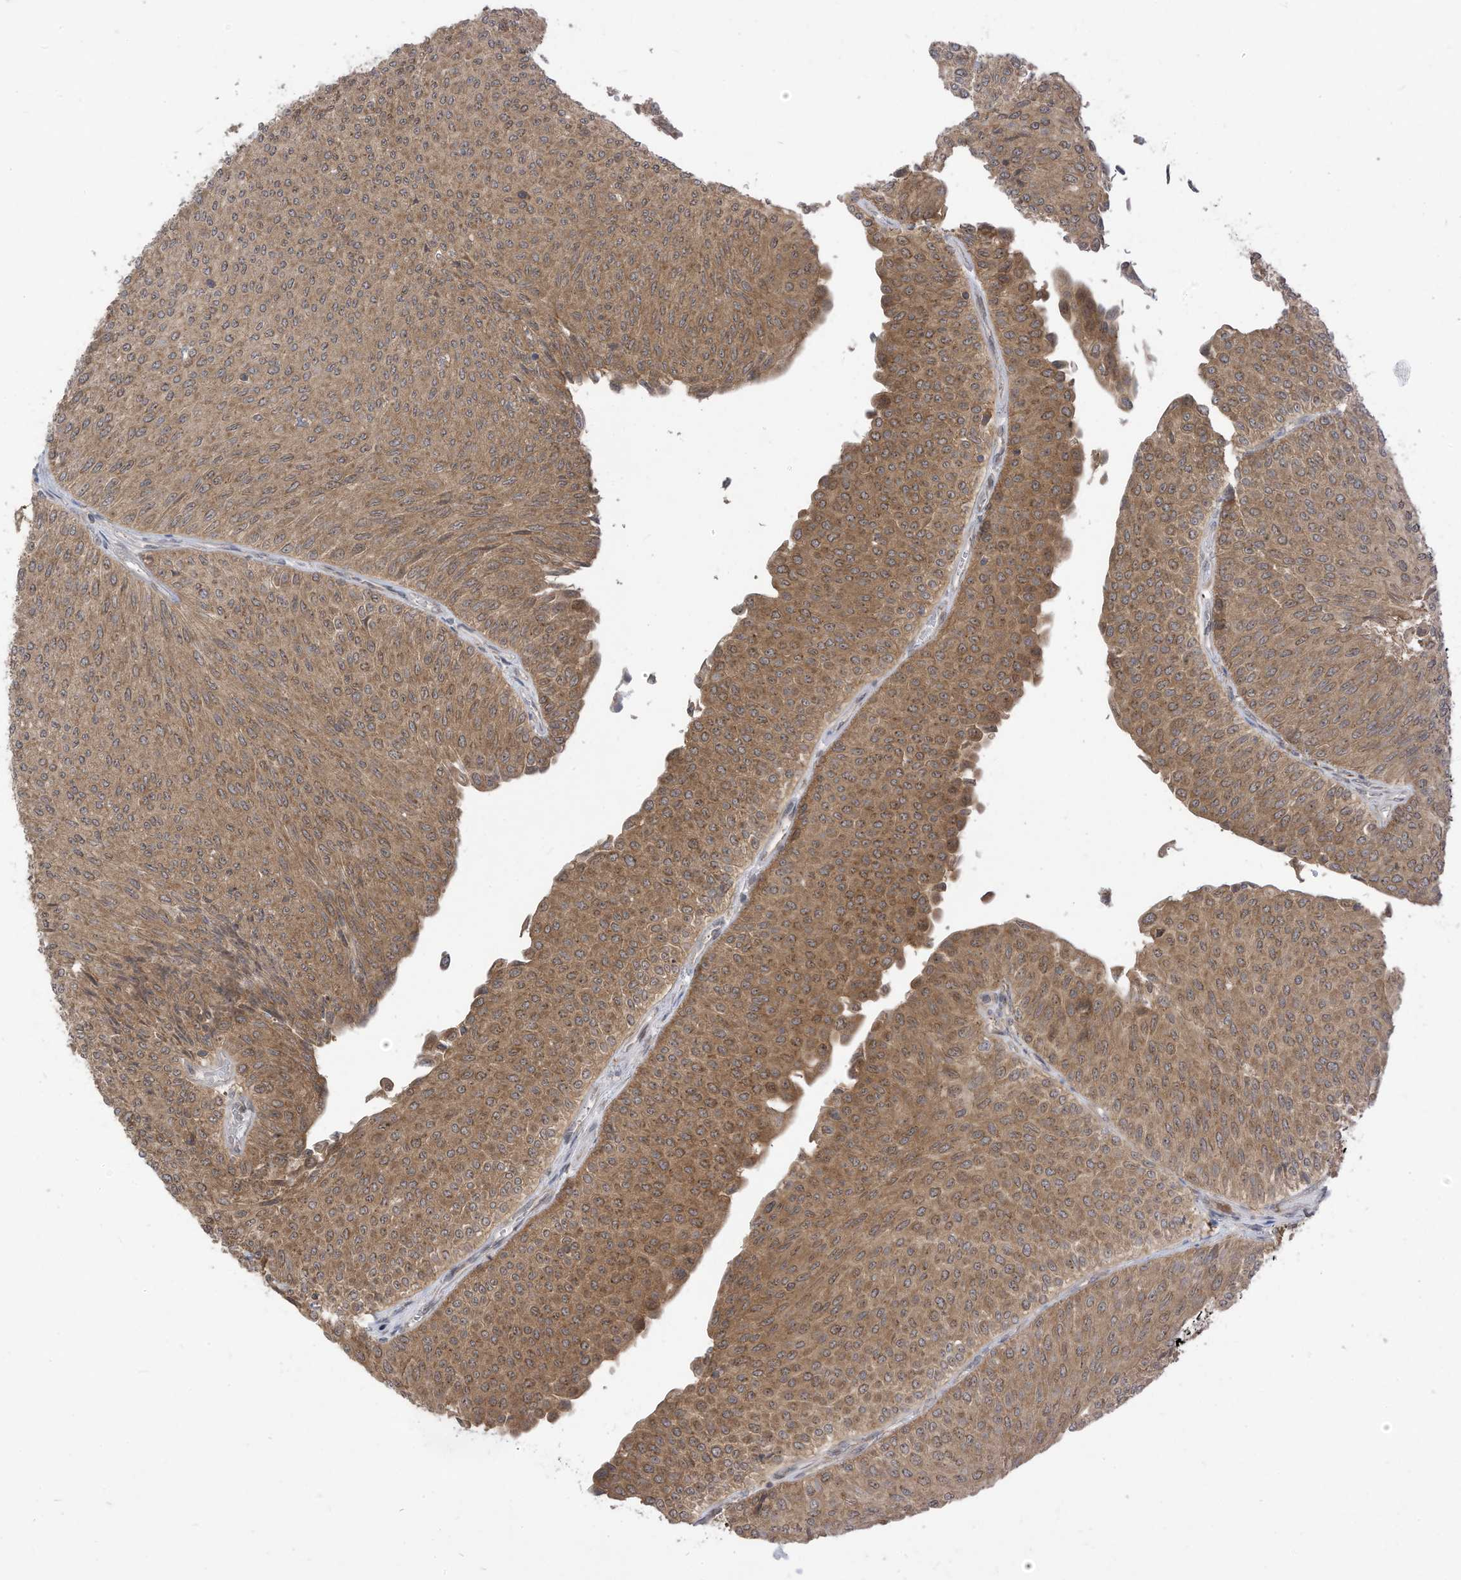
{"staining": {"intensity": "moderate", "quantity": ">75%", "location": "cytoplasmic/membranous"}, "tissue": "urothelial cancer", "cell_type": "Tumor cells", "image_type": "cancer", "snomed": [{"axis": "morphology", "description": "Urothelial carcinoma, Low grade"}, {"axis": "topography", "description": "Urinary bladder"}], "caption": "Protein analysis of urothelial cancer tissue shows moderate cytoplasmic/membranous staining in approximately >75% of tumor cells.", "gene": "CNKSR1", "patient": {"sex": "male", "age": 78}}